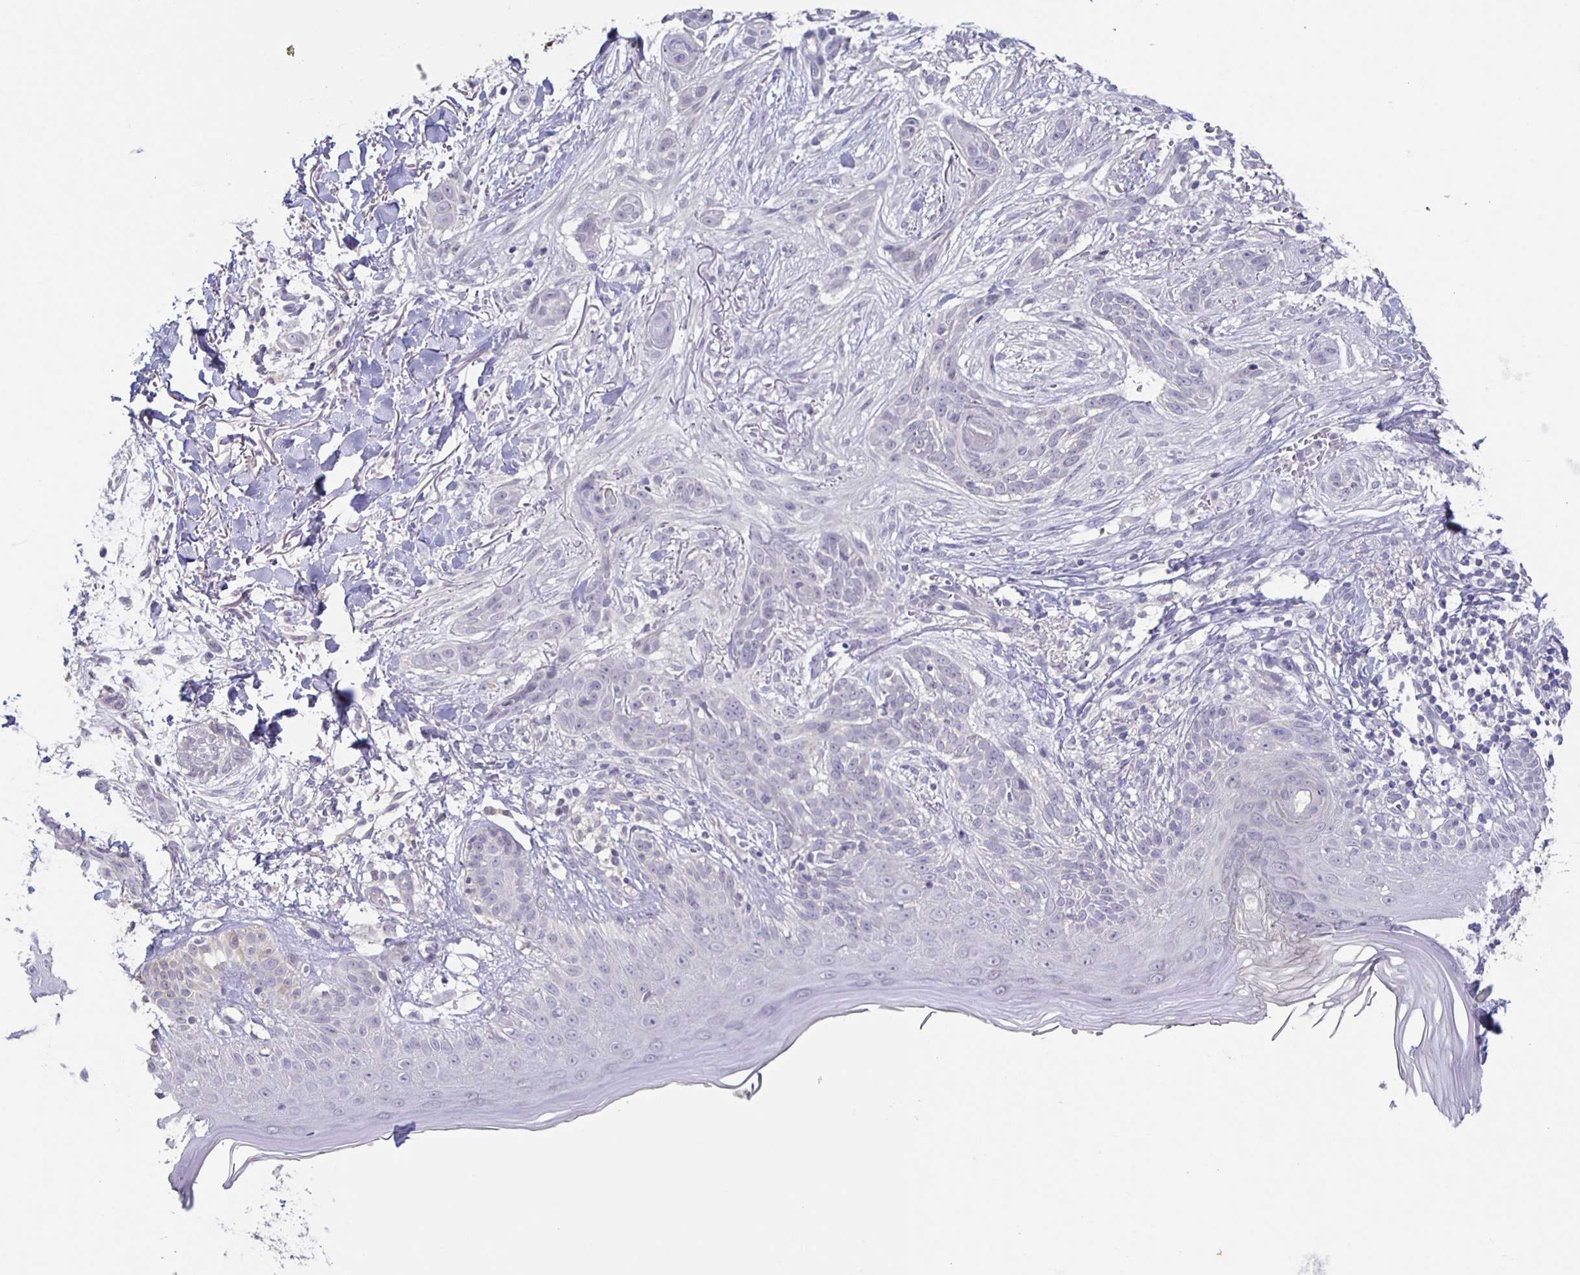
{"staining": {"intensity": "negative", "quantity": "none", "location": "none"}, "tissue": "skin cancer", "cell_type": "Tumor cells", "image_type": "cancer", "snomed": [{"axis": "morphology", "description": "Basal cell carcinoma"}, {"axis": "morphology", "description": "BCC, high aggressive"}, {"axis": "topography", "description": "Skin"}], "caption": "The photomicrograph displays no significant staining in tumor cells of skin cancer (basal cell carcinoma).", "gene": "INSL5", "patient": {"sex": "male", "age": 64}}